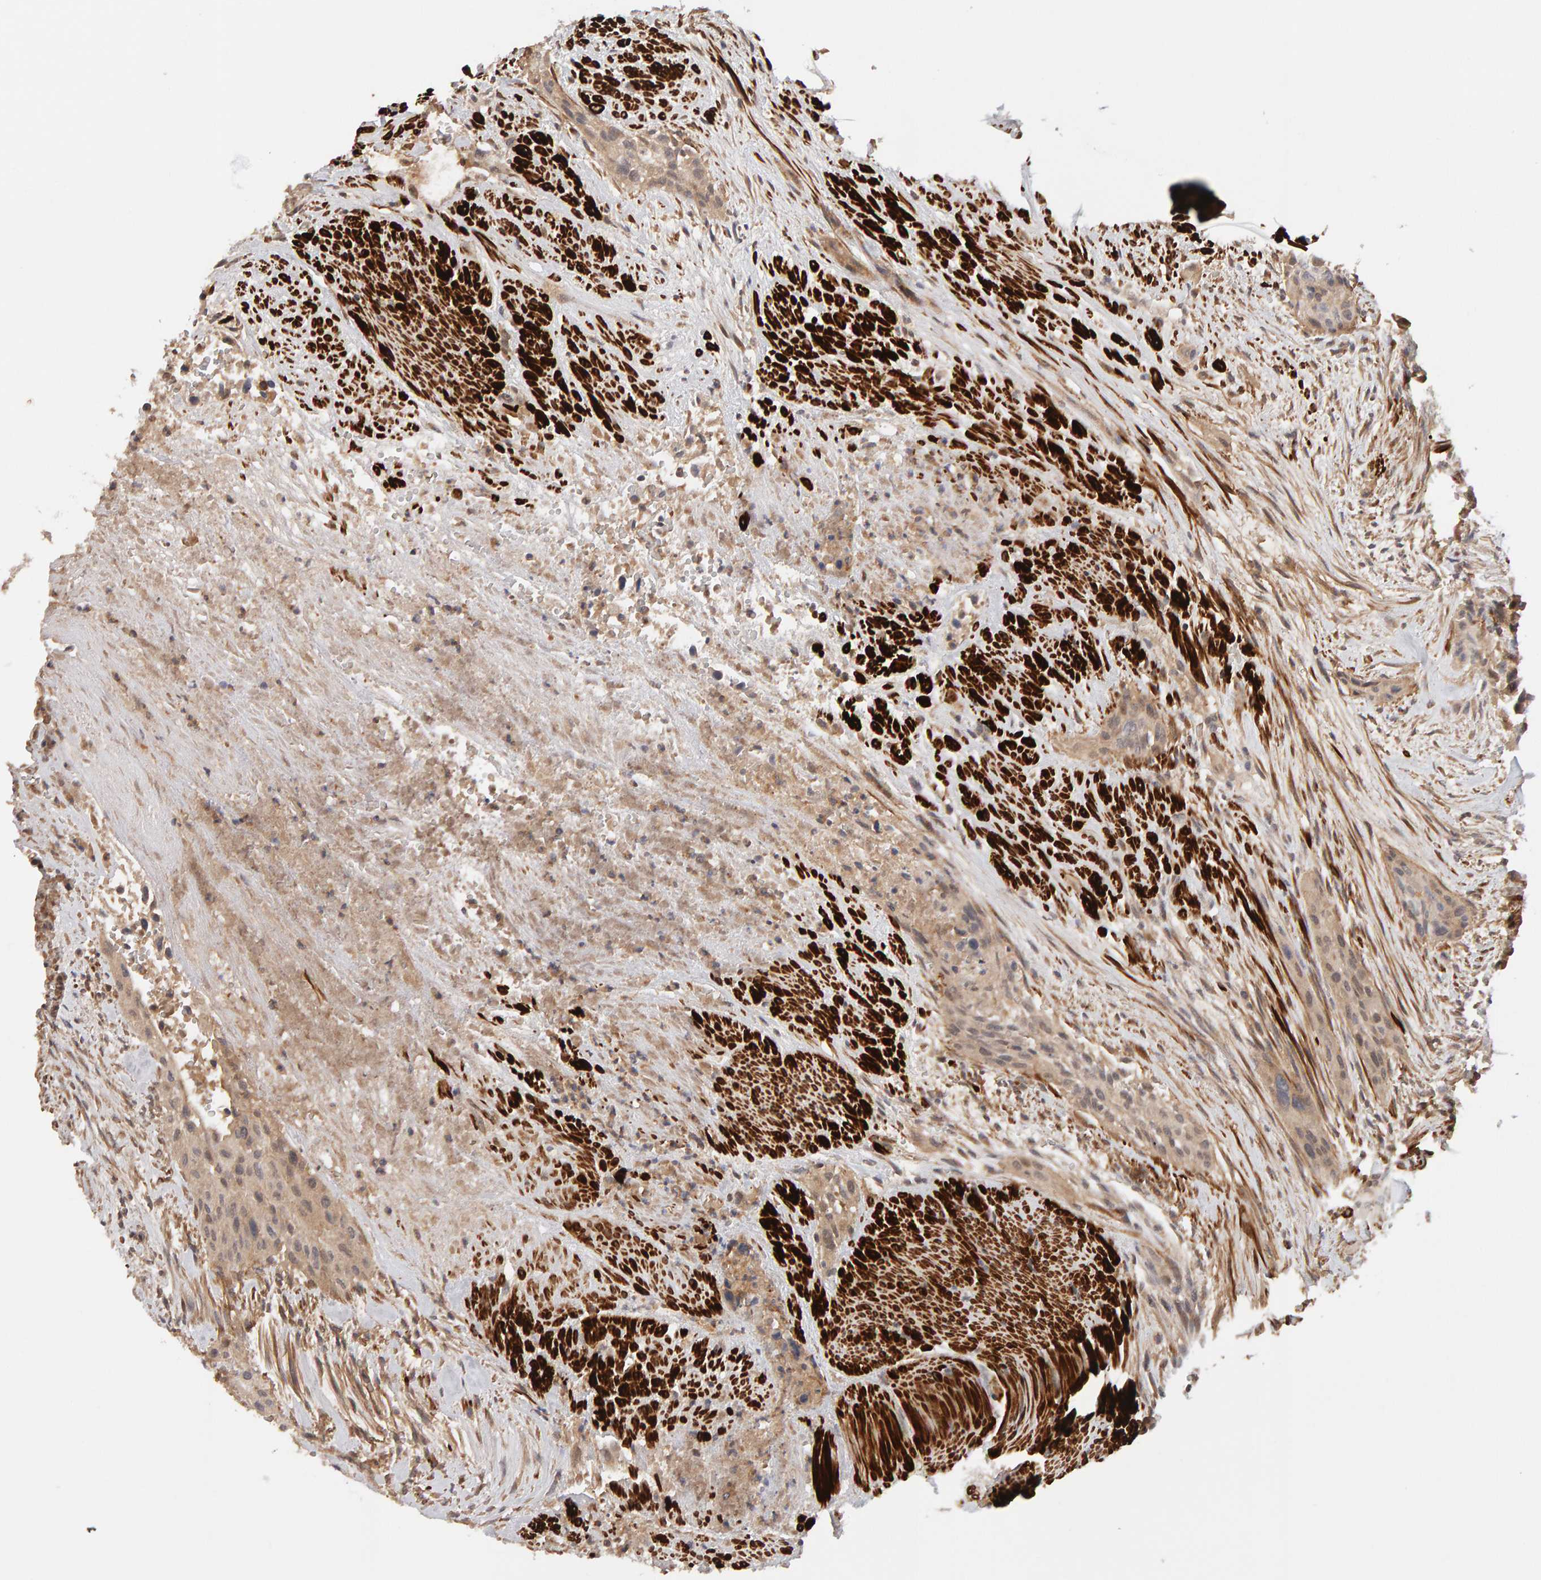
{"staining": {"intensity": "weak", "quantity": ">75%", "location": "cytoplasmic/membranous"}, "tissue": "urothelial cancer", "cell_type": "Tumor cells", "image_type": "cancer", "snomed": [{"axis": "morphology", "description": "Urothelial carcinoma, High grade"}, {"axis": "topography", "description": "Urinary bladder"}], "caption": "A histopathology image showing weak cytoplasmic/membranous expression in approximately >75% of tumor cells in high-grade urothelial carcinoma, as visualized by brown immunohistochemical staining.", "gene": "NUDCD1", "patient": {"sex": "male", "age": 35}}